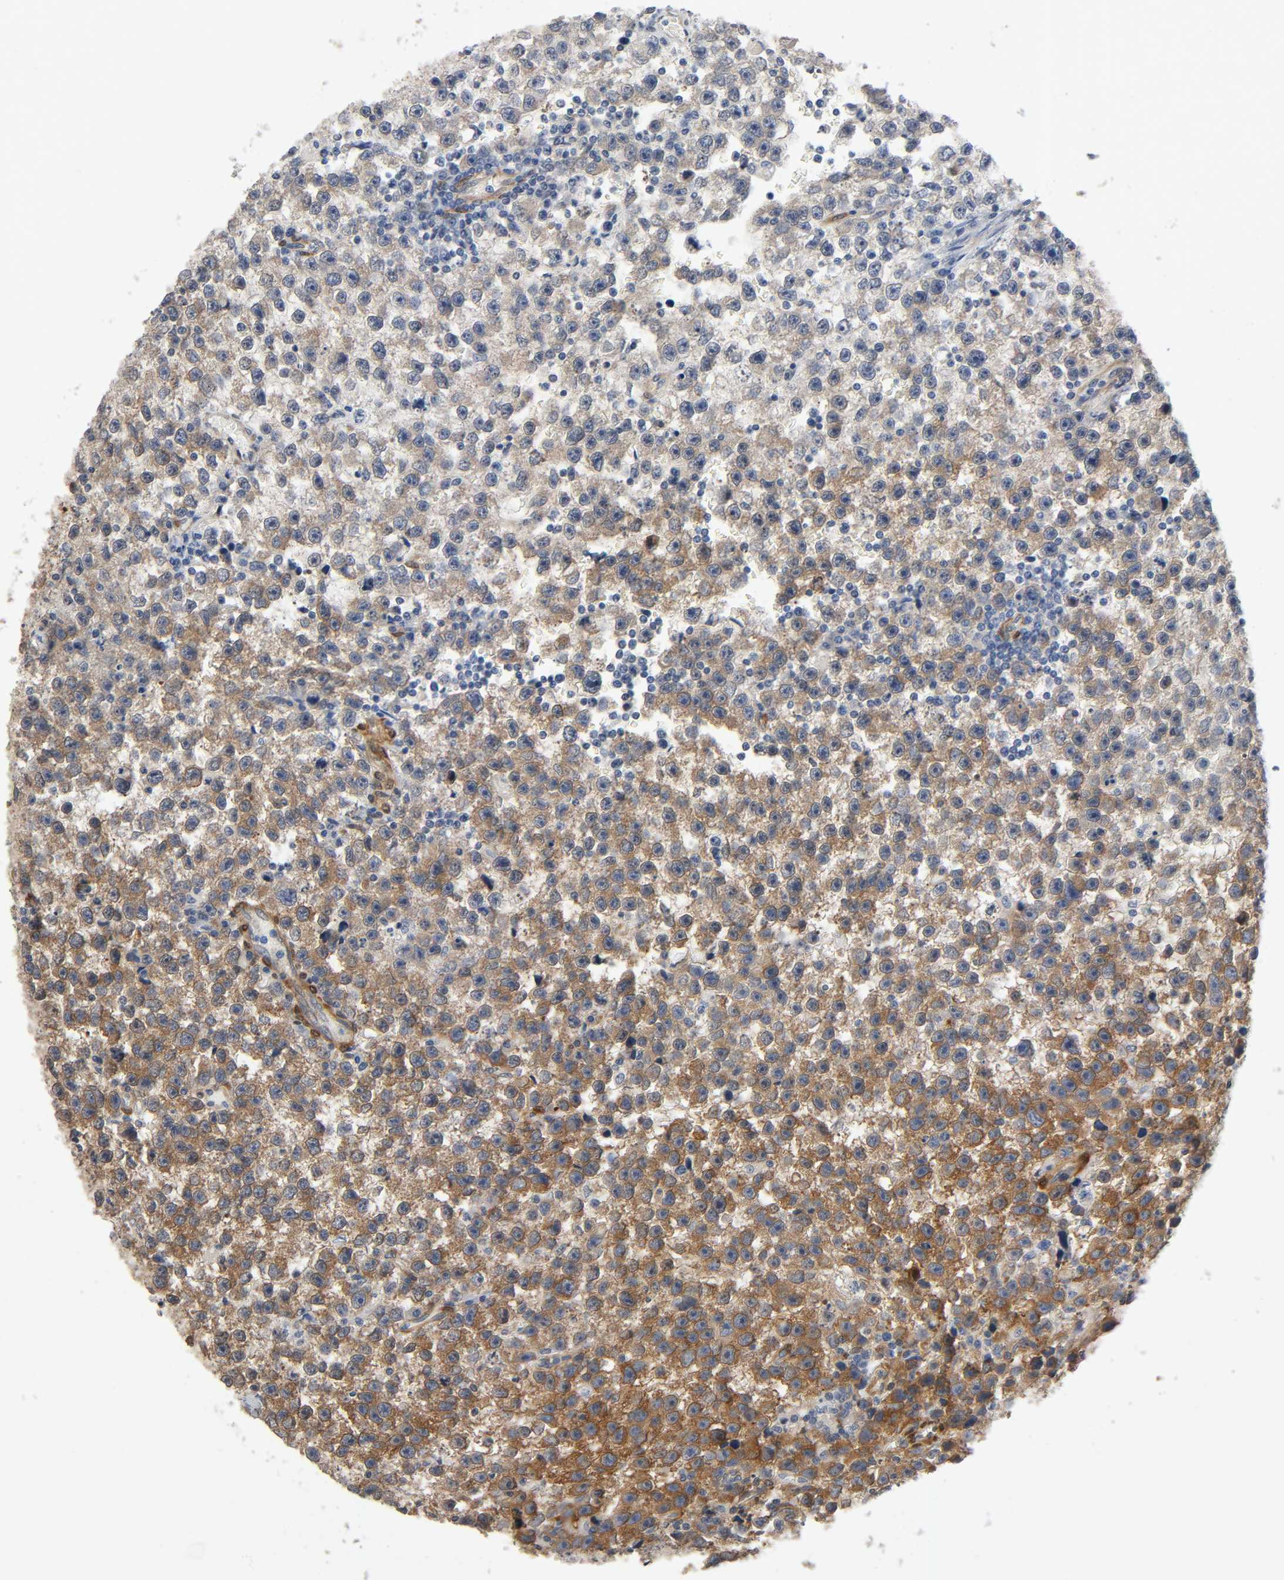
{"staining": {"intensity": "strong", "quantity": "25%-75%", "location": "cytoplasmic/membranous"}, "tissue": "testis cancer", "cell_type": "Tumor cells", "image_type": "cancer", "snomed": [{"axis": "morphology", "description": "Seminoma, NOS"}, {"axis": "topography", "description": "Testis"}], "caption": "A histopathology image of testis cancer stained for a protein shows strong cytoplasmic/membranous brown staining in tumor cells.", "gene": "PTK2", "patient": {"sex": "male", "age": 33}}